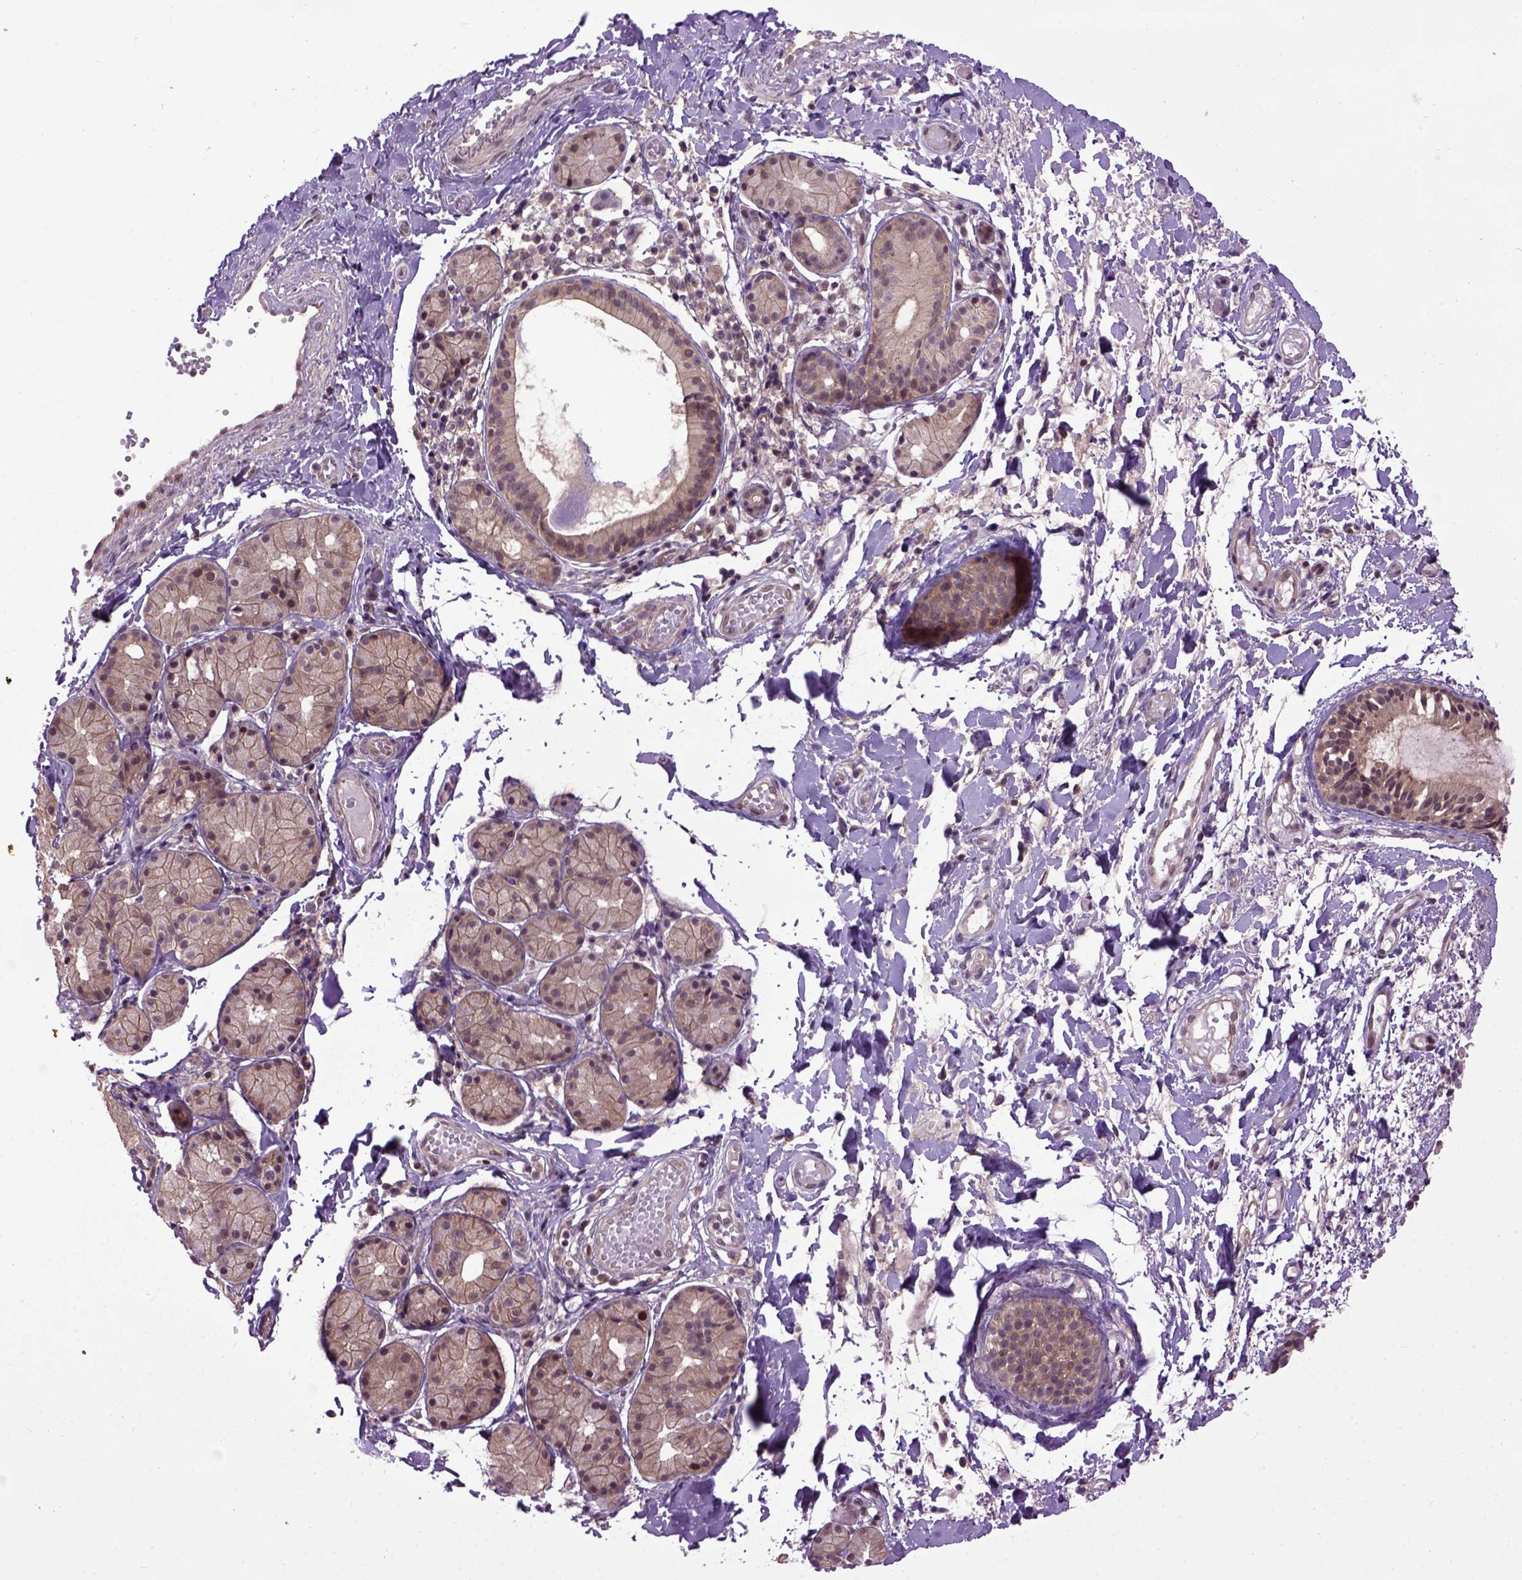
{"staining": {"intensity": "moderate", "quantity": "<25%", "location": "cytoplasmic/membranous,nuclear"}, "tissue": "nasopharynx", "cell_type": "Respiratory epithelial cells", "image_type": "normal", "snomed": [{"axis": "morphology", "description": "Normal tissue, NOS"}, {"axis": "morphology", "description": "Basal cell carcinoma"}, {"axis": "topography", "description": "Cartilage tissue"}, {"axis": "topography", "description": "Nasopharynx"}, {"axis": "topography", "description": "Oral tissue"}], "caption": "IHC (DAB (3,3'-diaminobenzidine)) staining of normal human nasopharynx exhibits moderate cytoplasmic/membranous,nuclear protein positivity in approximately <25% of respiratory epithelial cells.", "gene": "WDR48", "patient": {"sex": "female", "age": 77}}